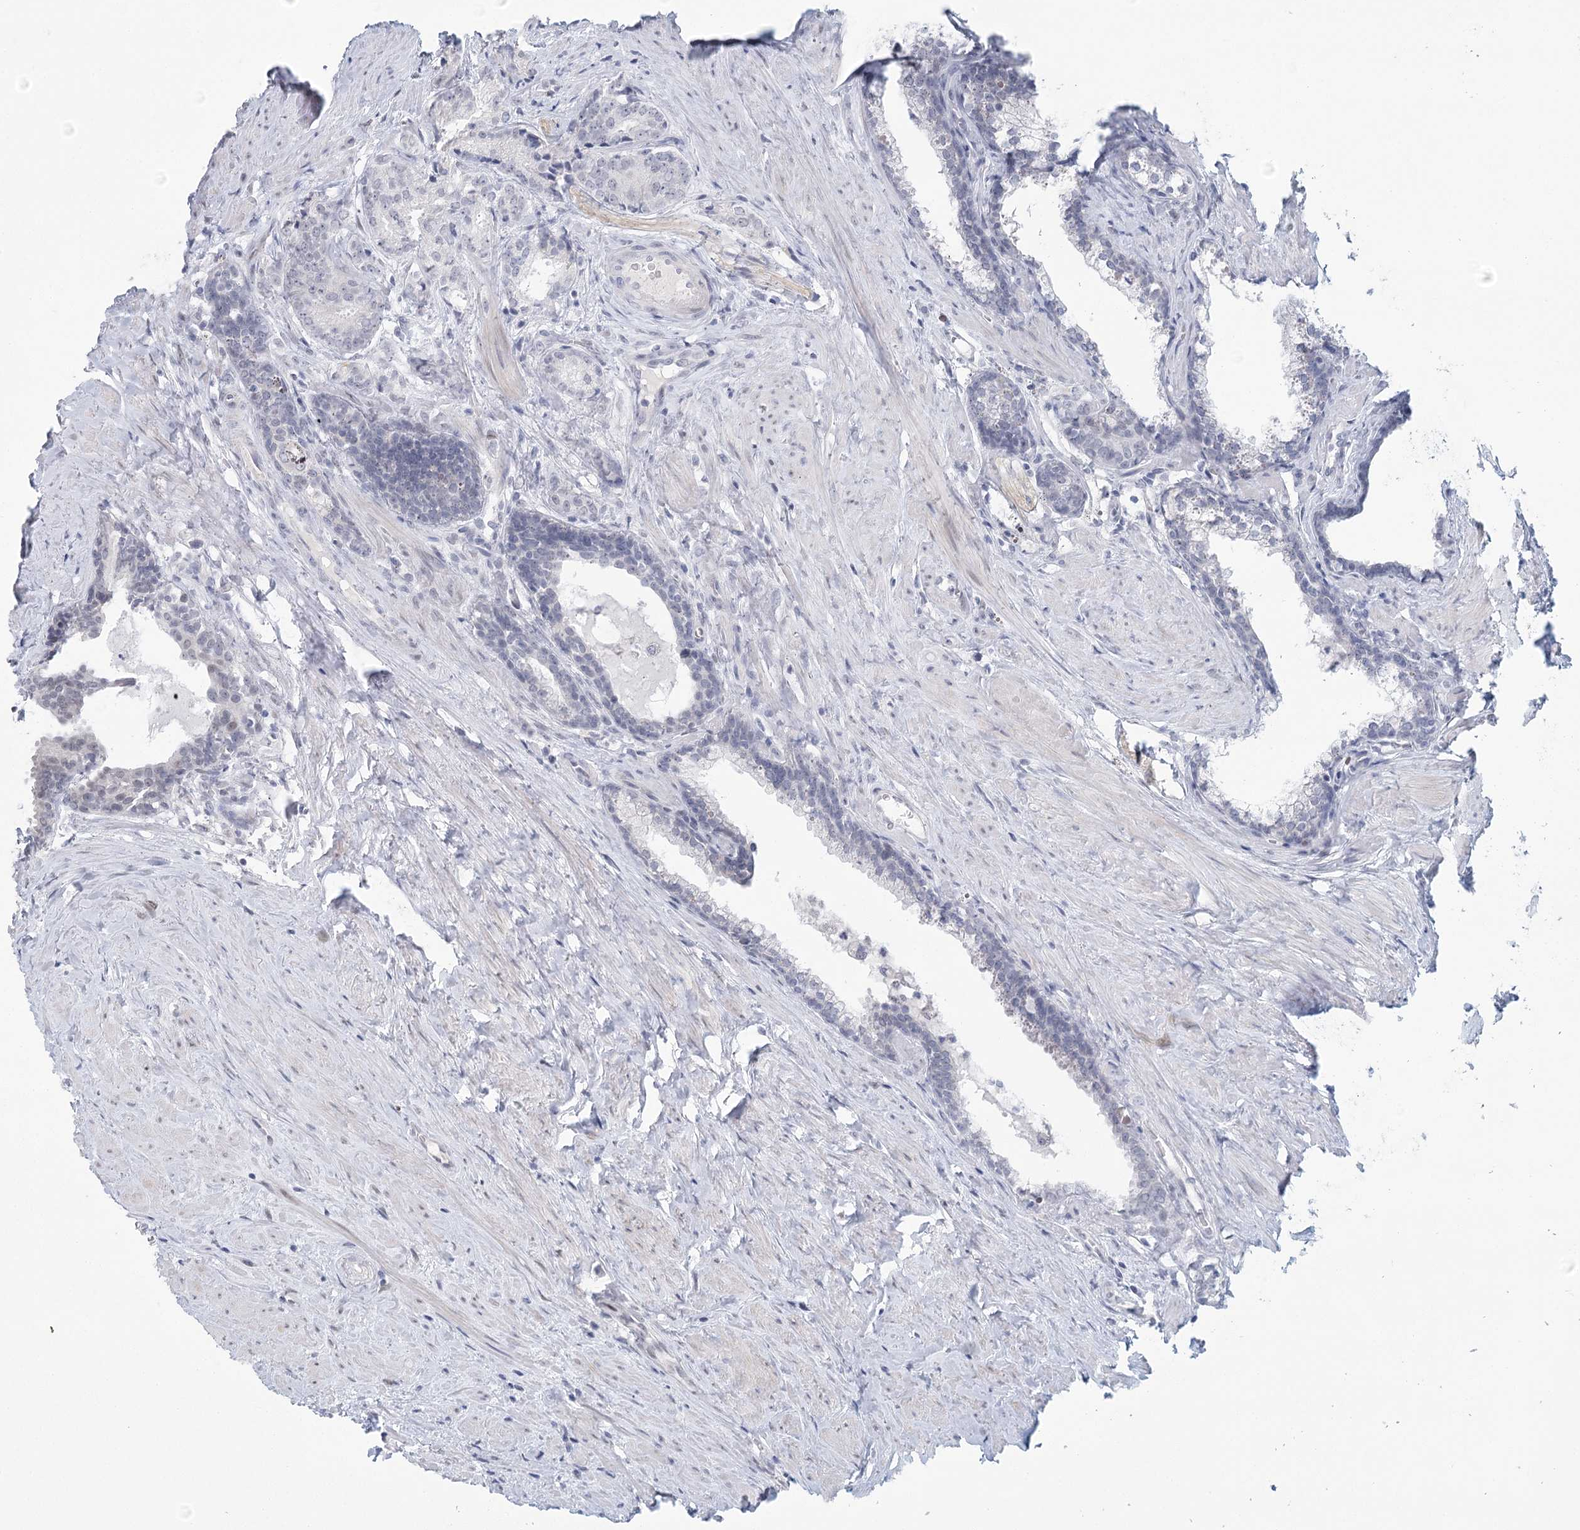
{"staining": {"intensity": "weak", "quantity": "<25%", "location": "nuclear"}, "tissue": "prostate cancer", "cell_type": "Tumor cells", "image_type": "cancer", "snomed": [{"axis": "morphology", "description": "Adenocarcinoma, Low grade"}, {"axis": "topography", "description": "Prostate"}], "caption": "A micrograph of prostate adenocarcinoma (low-grade) stained for a protein displays no brown staining in tumor cells. (IHC, brightfield microscopy, high magnification).", "gene": "CIB4", "patient": {"sex": "male", "age": 71}}